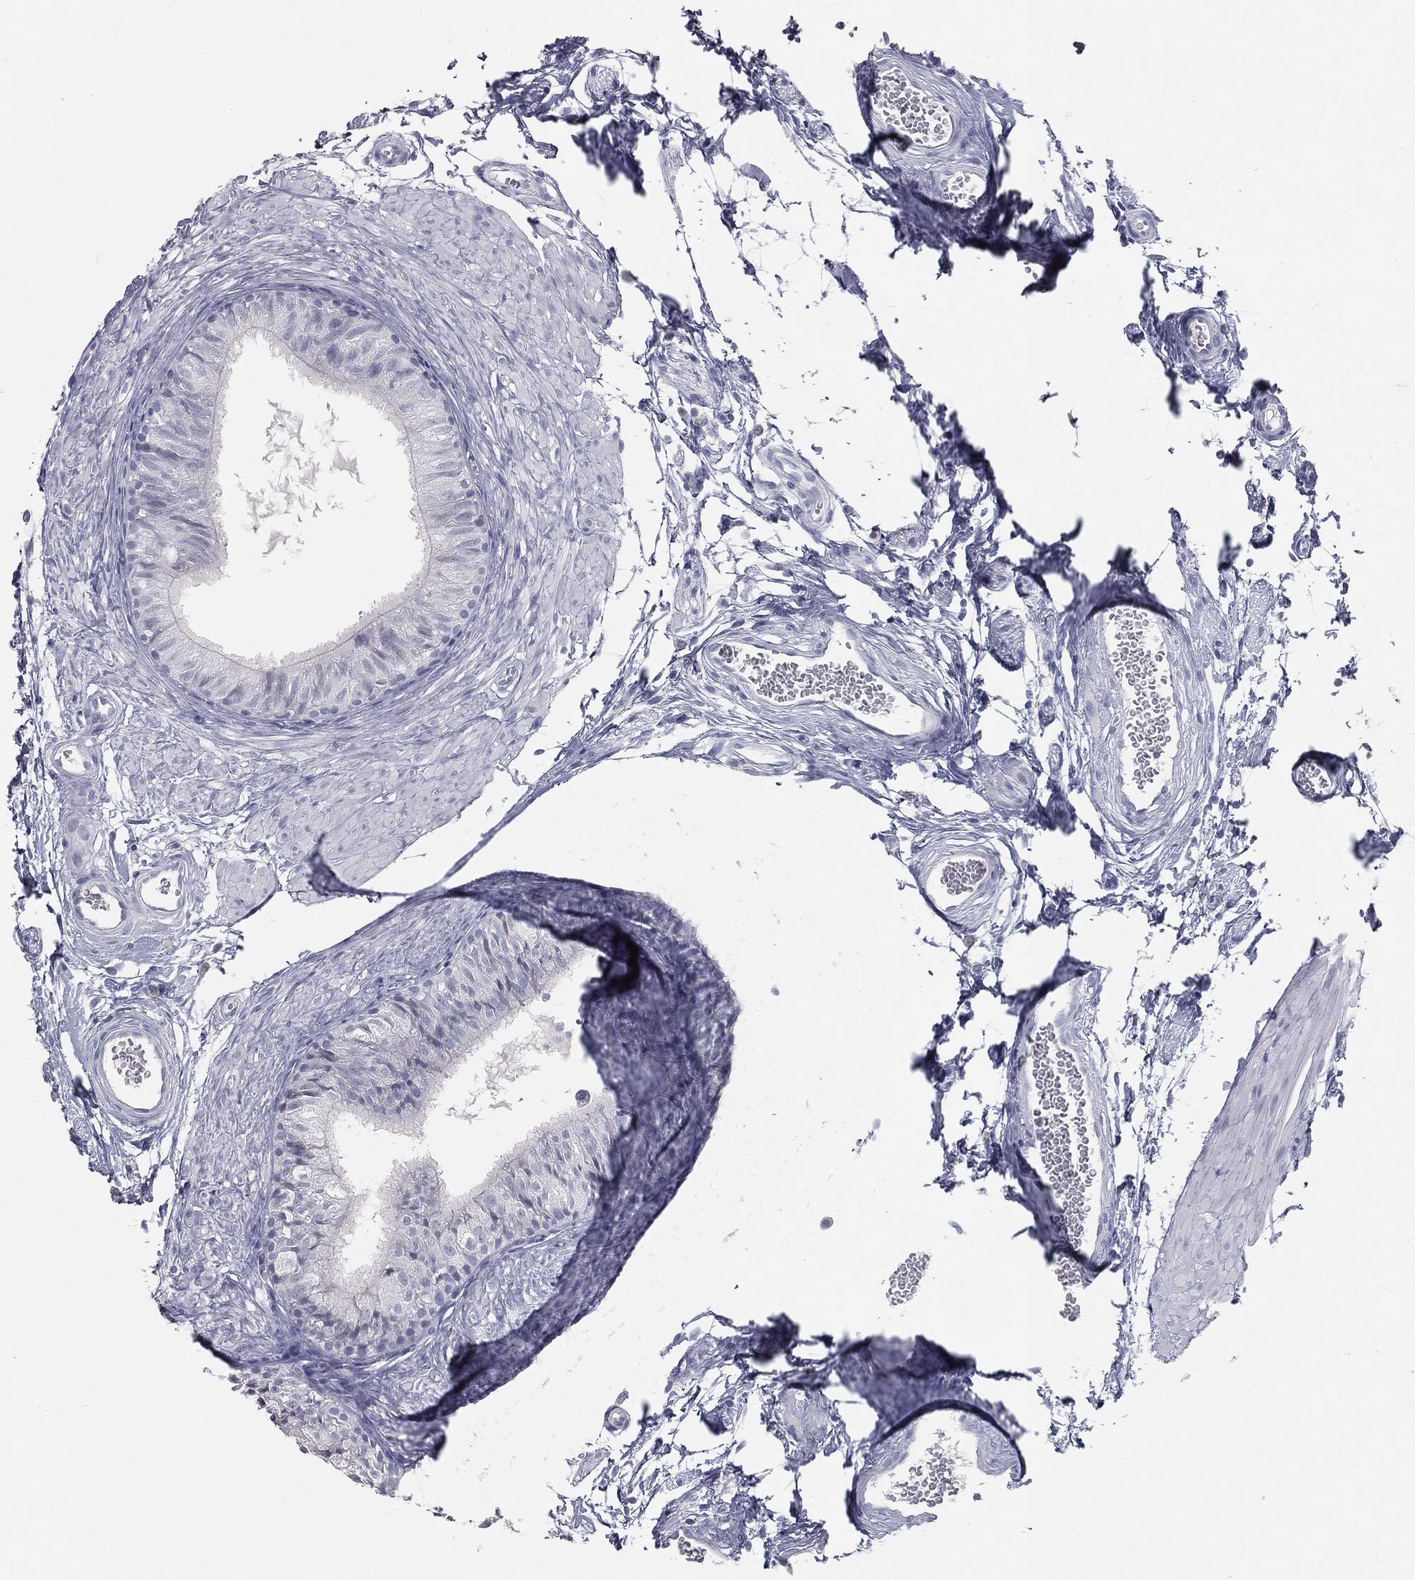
{"staining": {"intensity": "negative", "quantity": "none", "location": "none"}, "tissue": "epididymis", "cell_type": "Glandular cells", "image_type": "normal", "snomed": [{"axis": "morphology", "description": "Normal tissue, NOS"}, {"axis": "topography", "description": "Epididymis"}], "caption": "Protein analysis of unremarkable epididymis shows no significant positivity in glandular cells. (Stains: DAB (3,3'-diaminobenzidine) IHC with hematoxylin counter stain, Microscopy: brightfield microscopy at high magnification).", "gene": "PRAME", "patient": {"sex": "male", "age": 22}}